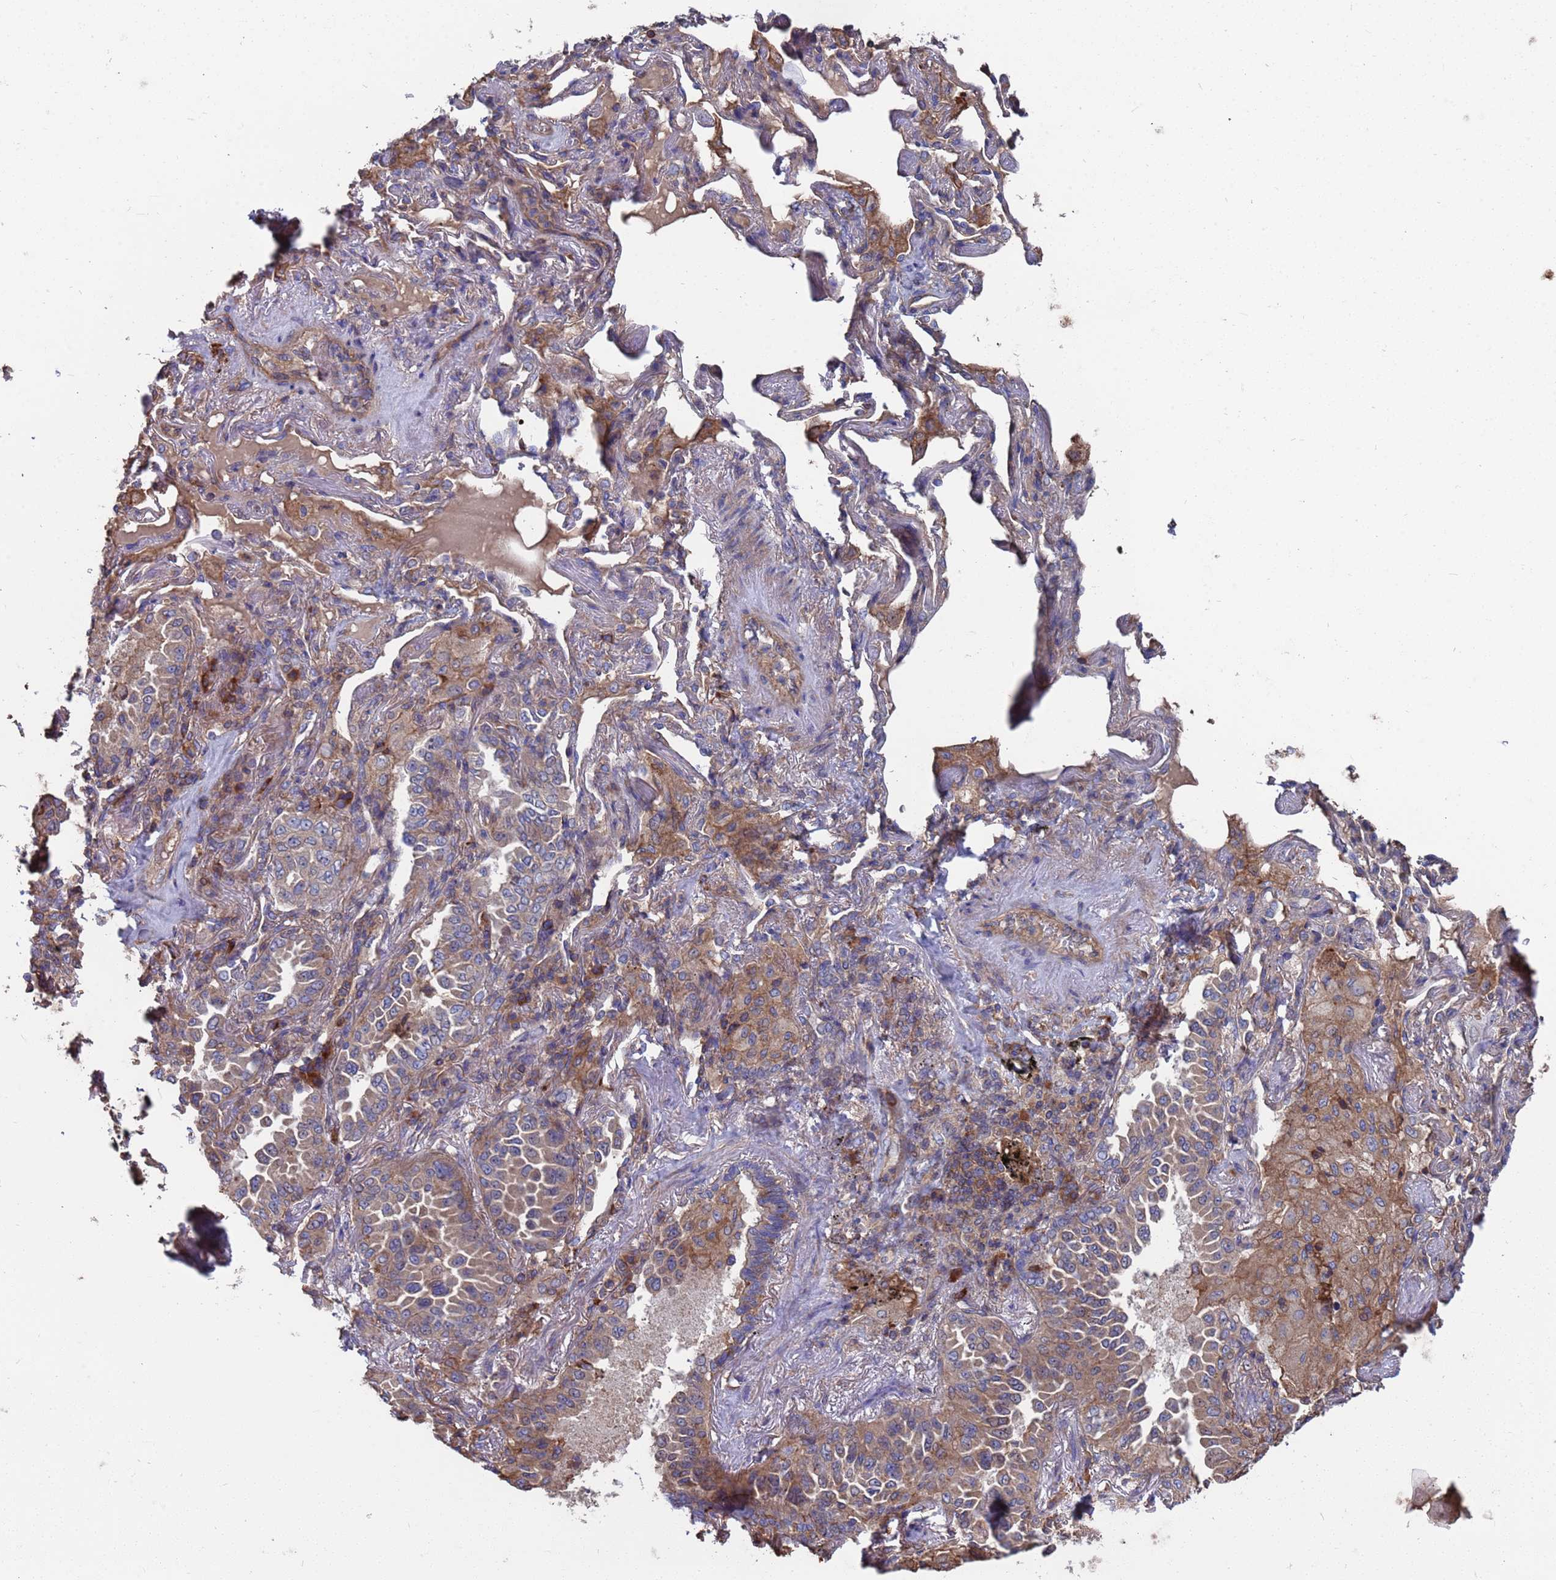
{"staining": {"intensity": "moderate", "quantity": ">75%", "location": "cytoplasmic/membranous"}, "tissue": "lung cancer", "cell_type": "Tumor cells", "image_type": "cancer", "snomed": [{"axis": "morphology", "description": "Adenocarcinoma, NOS"}, {"axis": "topography", "description": "Lung"}], "caption": "DAB (3,3'-diaminobenzidine) immunohistochemical staining of lung adenocarcinoma displays moderate cytoplasmic/membranous protein positivity in approximately >75% of tumor cells.", "gene": "PYCR1", "patient": {"sex": "female", "age": 69}}